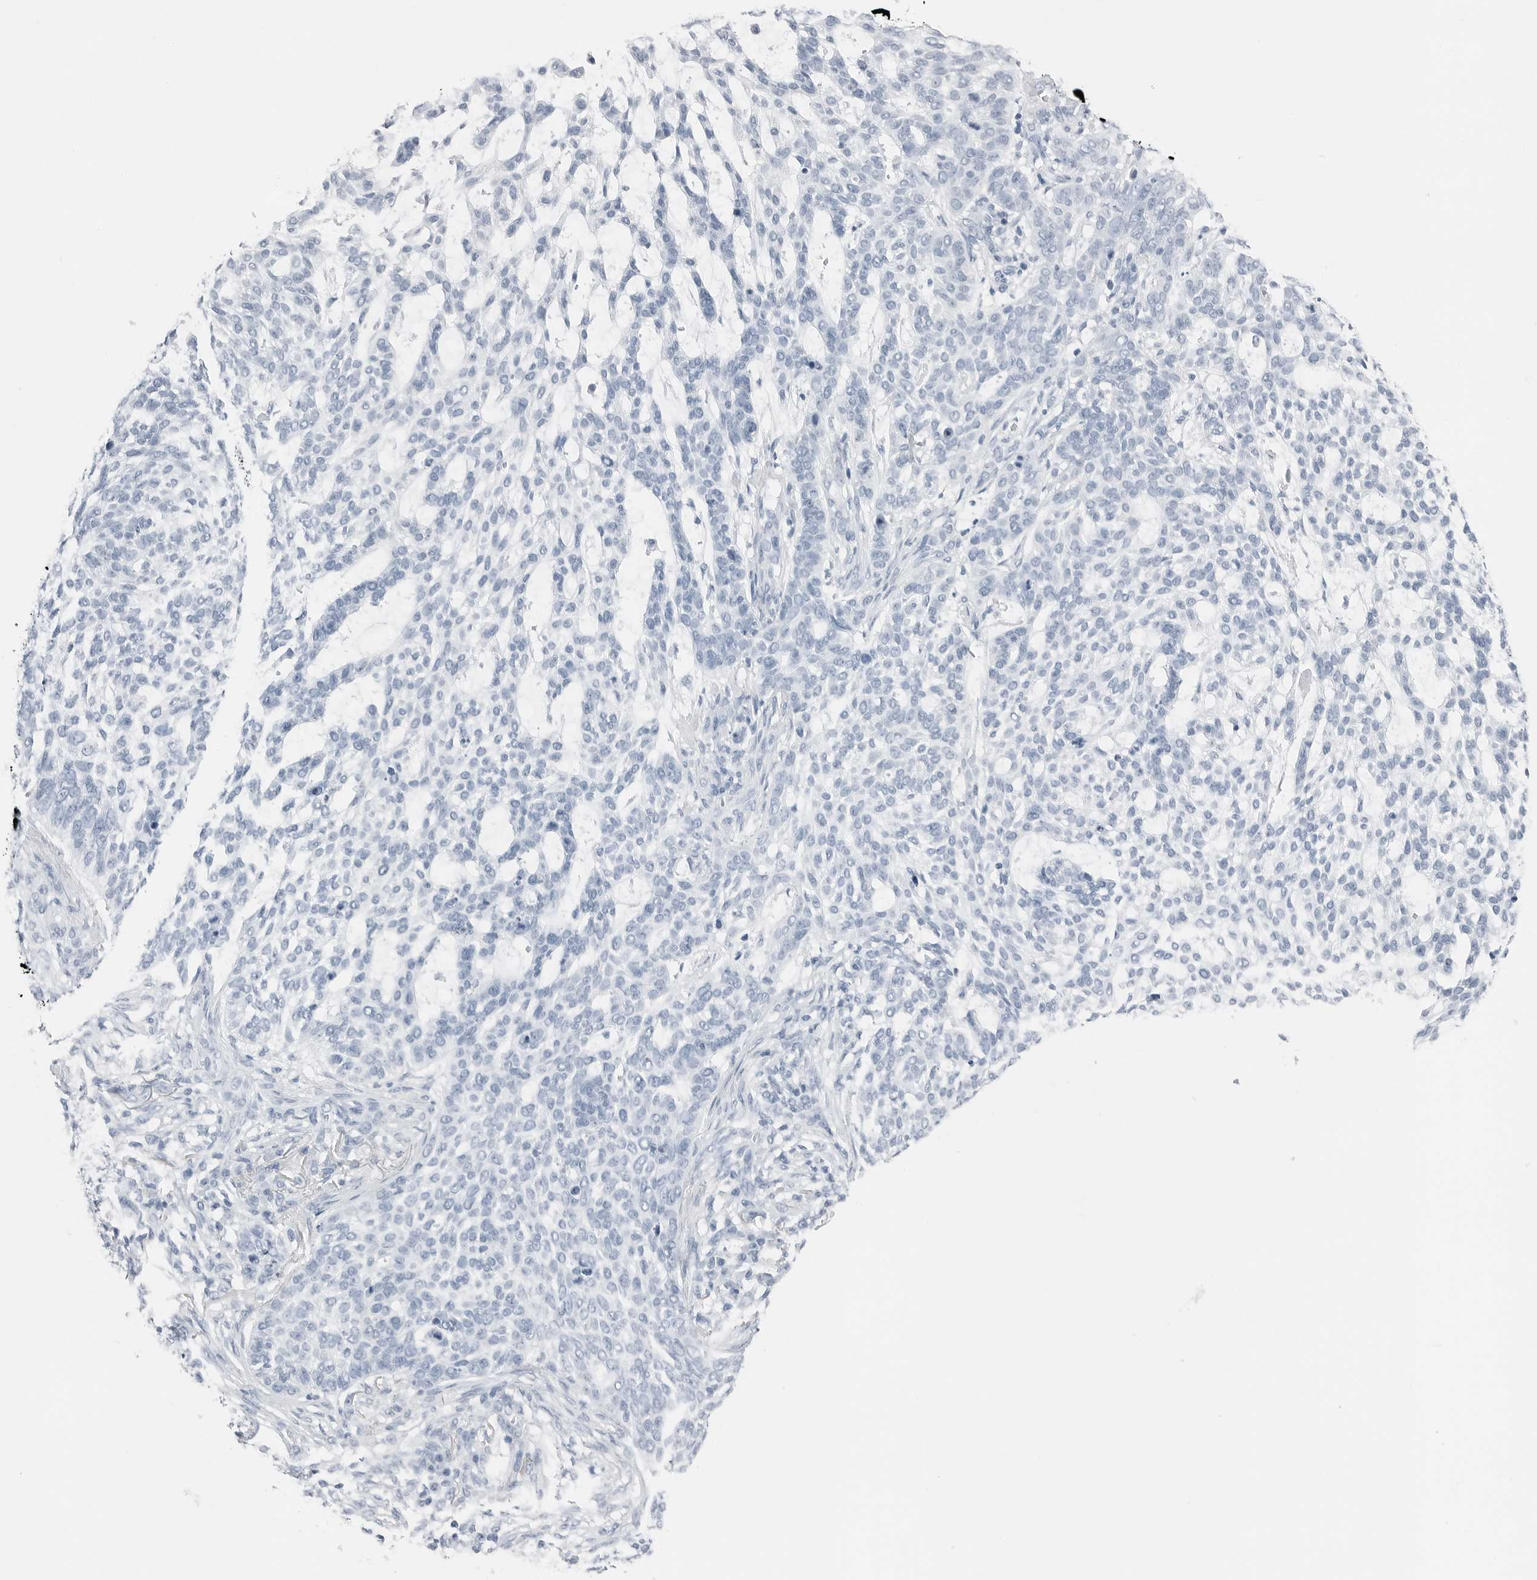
{"staining": {"intensity": "negative", "quantity": "none", "location": "none"}, "tissue": "skin cancer", "cell_type": "Tumor cells", "image_type": "cancer", "snomed": [{"axis": "morphology", "description": "Basal cell carcinoma"}, {"axis": "topography", "description": "Skin"}], "caption": "Immunohistochemical staining of human skin basal cell carcinoma displays no significant staining in tumor cells. The staining was performed using DAB (3,3'-diaminobenzidine) to visualize the protein expression in brown, while the nuclei were stained in blue with hematoxylin (Magnification: 20x).", "gene": "SLPI", "patient": {"sex": "female", "age": 64}}